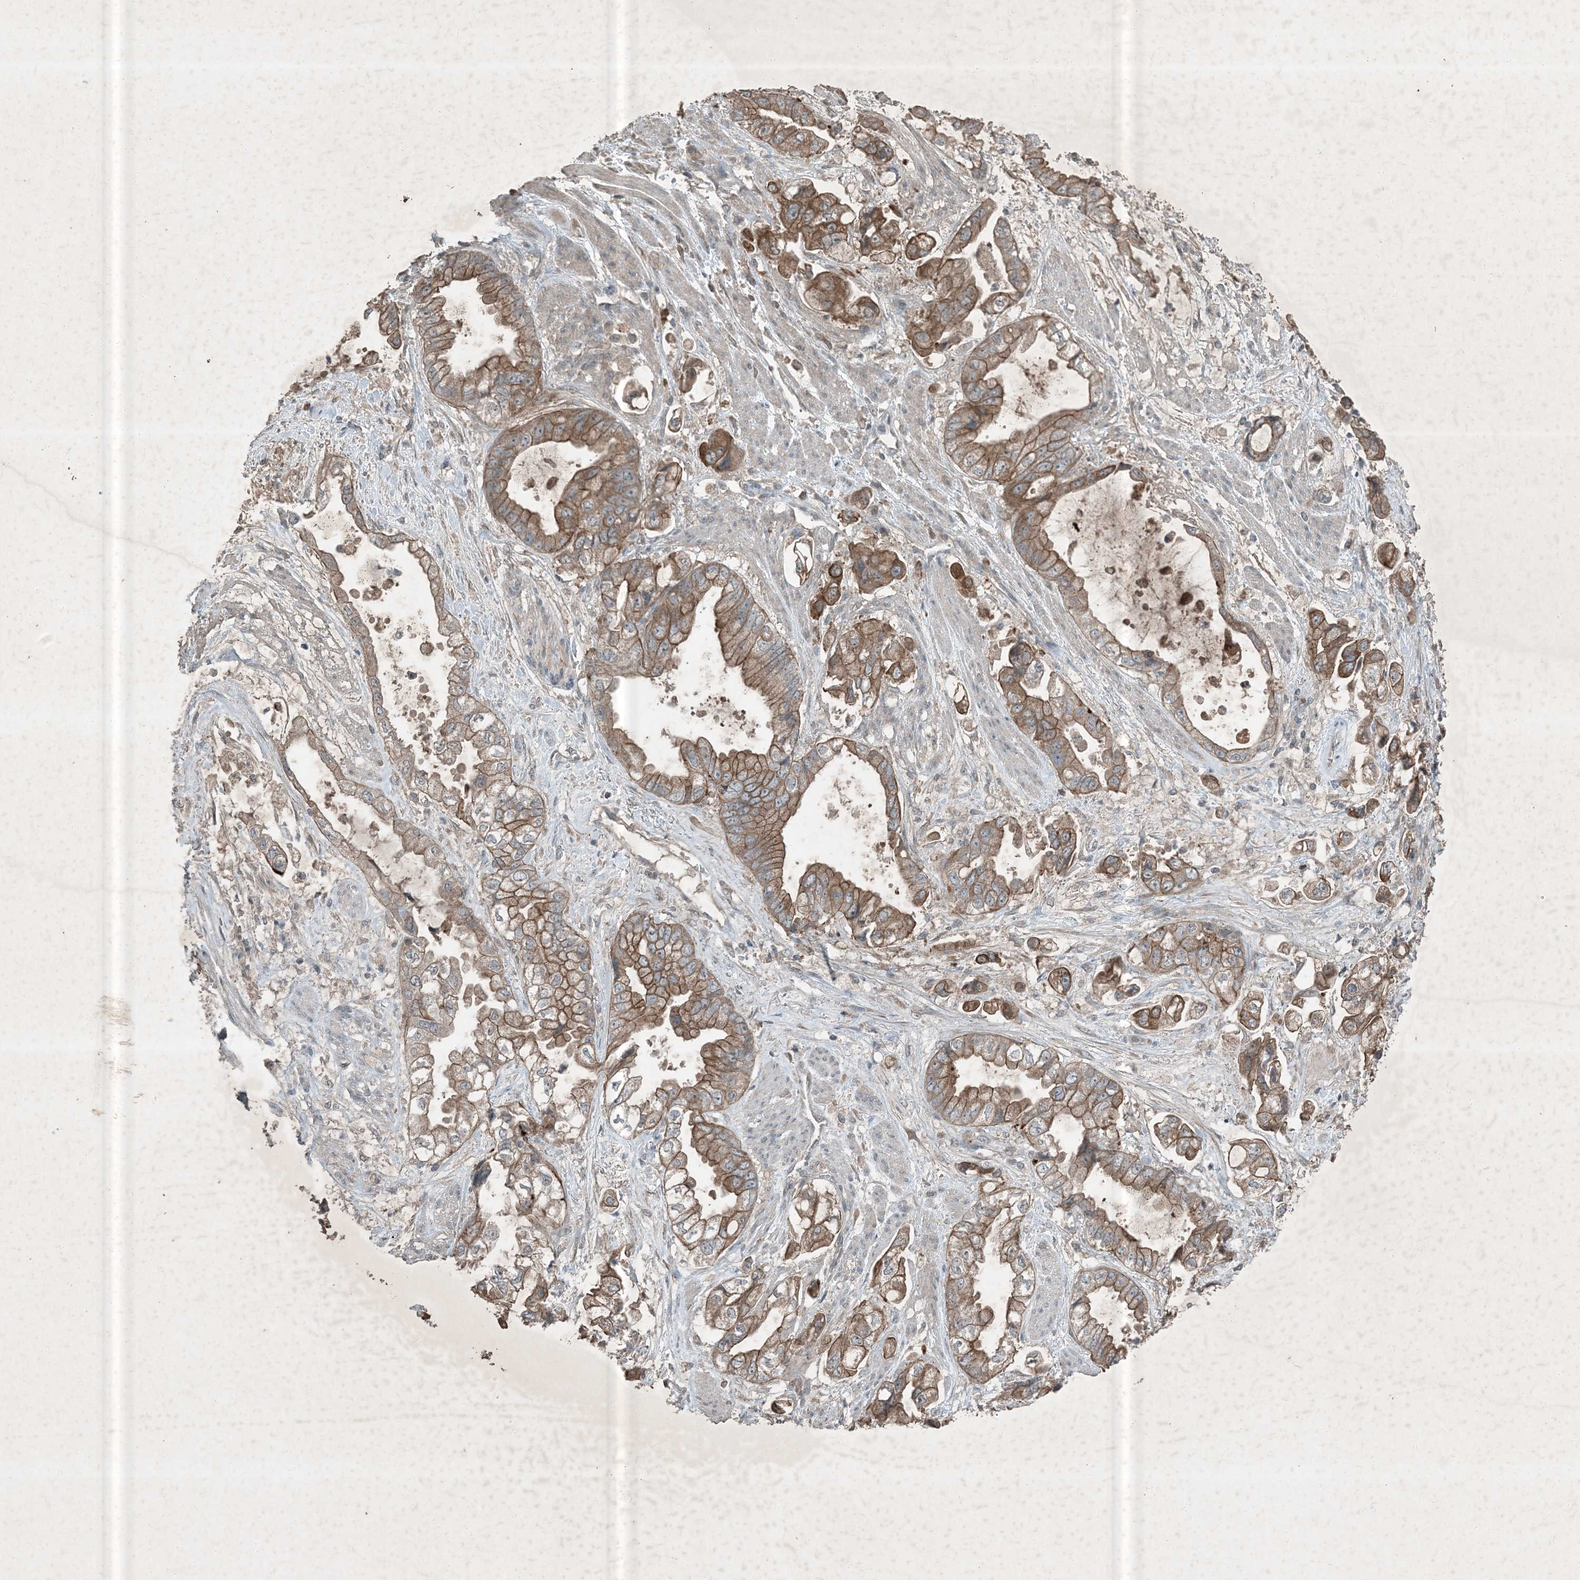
{"staining": {"intensity": "moderate", "quantity": ">75%", "location": "cytoplasmic/membranous"}, "tissue": "stomach cancer", "cell_type": "Tumor cells", "image_type": "cancer", "snomed": [{"axis": "morphology", "description": "Adenocarcinoma, NOS"}, {"axis": "topography", "description": "Stomach"}], "caption": "Moderate cytoplasmic/membranous protein positivity is appreciated in about >75% of tumor cells in stomach cancer. The protein is stained brown, and the nuclei are stained in blue (DAB (3,3'-diaminobenzidine) IHC with brightfield microscopy, high magnification).", "gene": "MDN1", "patient": {"sex": "male", "age": 62}}